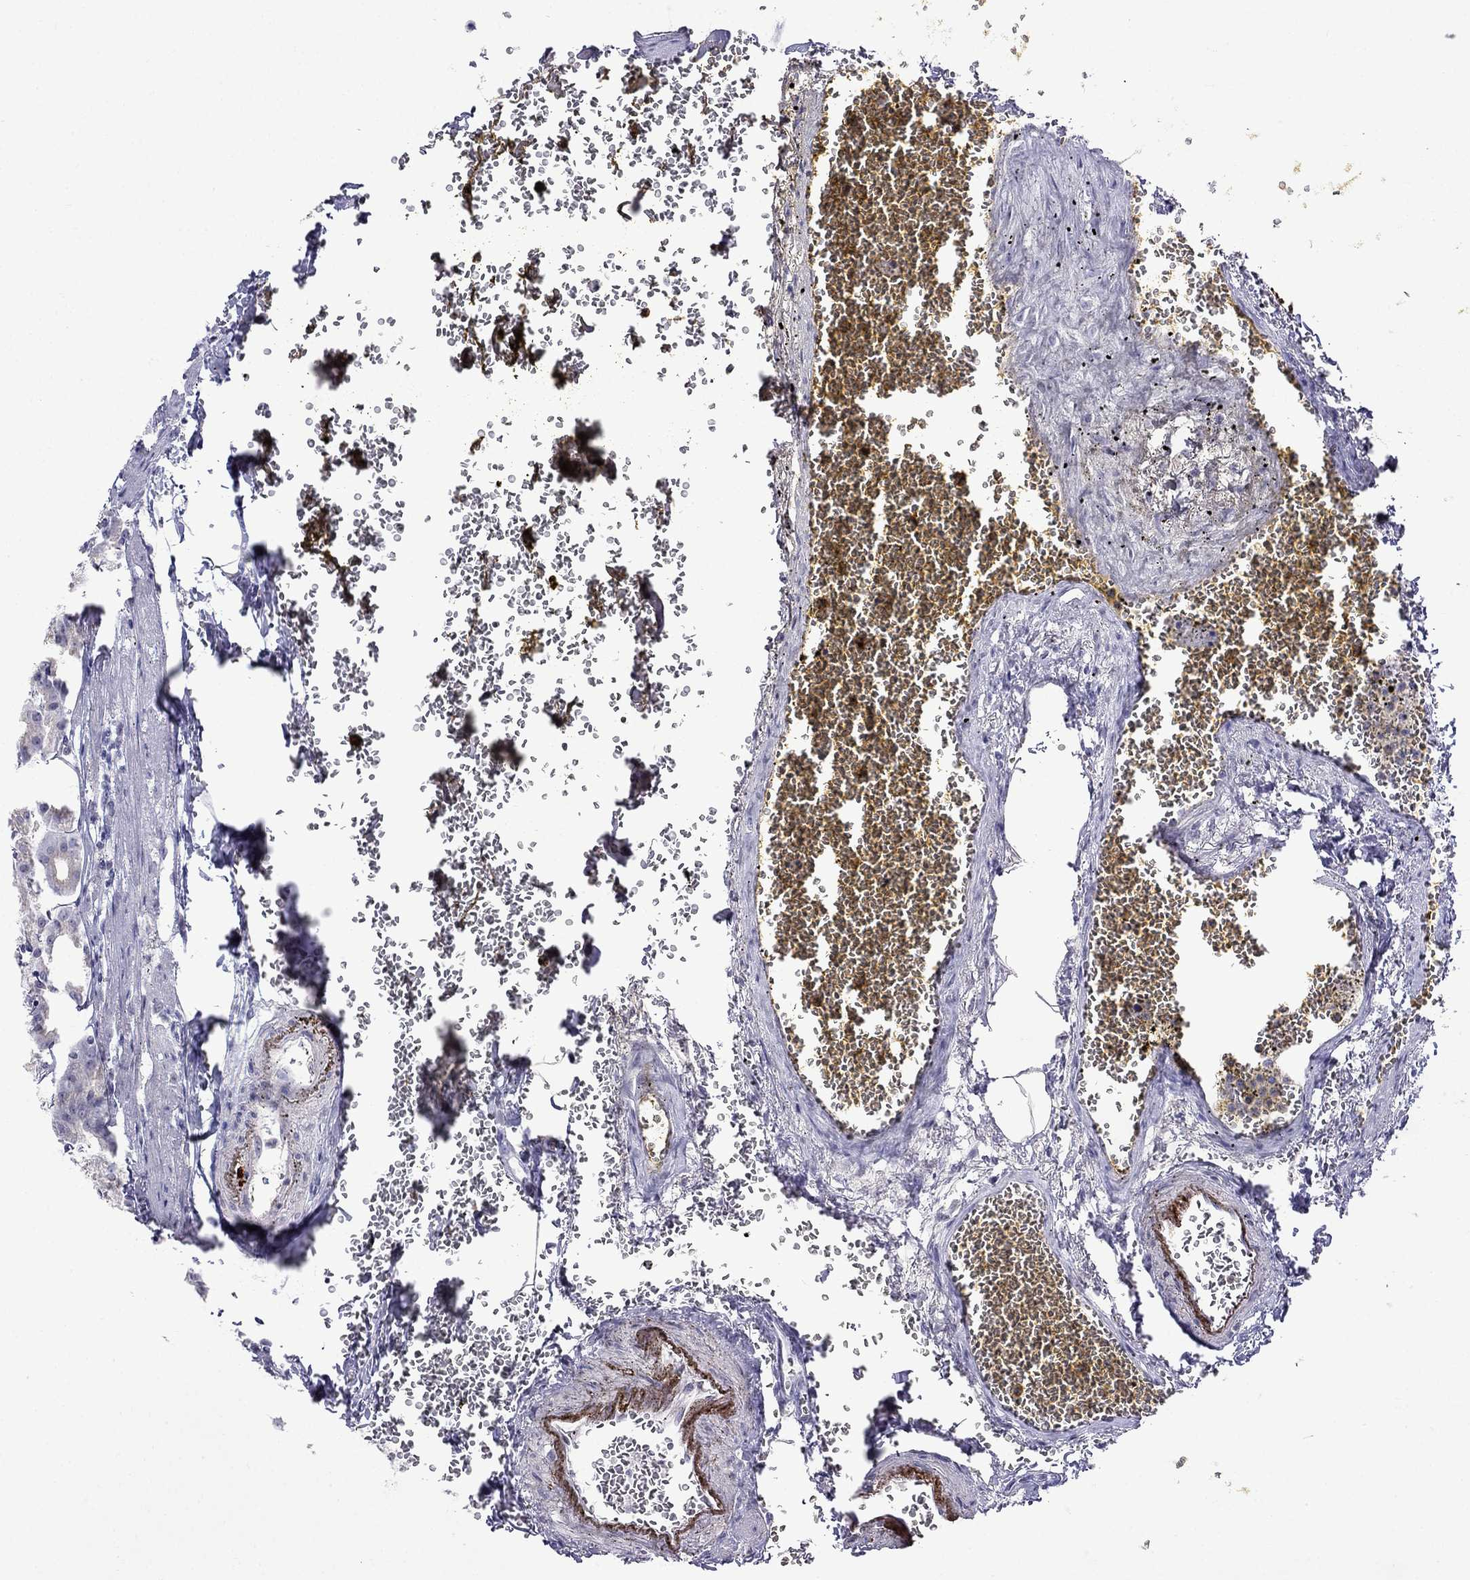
{"staining": {"intensity": "negative", "quantity": "none", "location": "none"}, "tissue": "stomach", "cell_type": "Glandular cells", "image_type": "normal", "snomed": [{"axis": "morphology", "description": "Normal tissue, NOS"}, {"axis": "topography", "description": "Stomach, lower"}], "caption": "Immunohistochemistry image of unremarkable stomach stained for a protein (brown), which displays no positivity in glandular cells.", "gene": "MGP", "patient": {"sex": "male", "age": 71}}